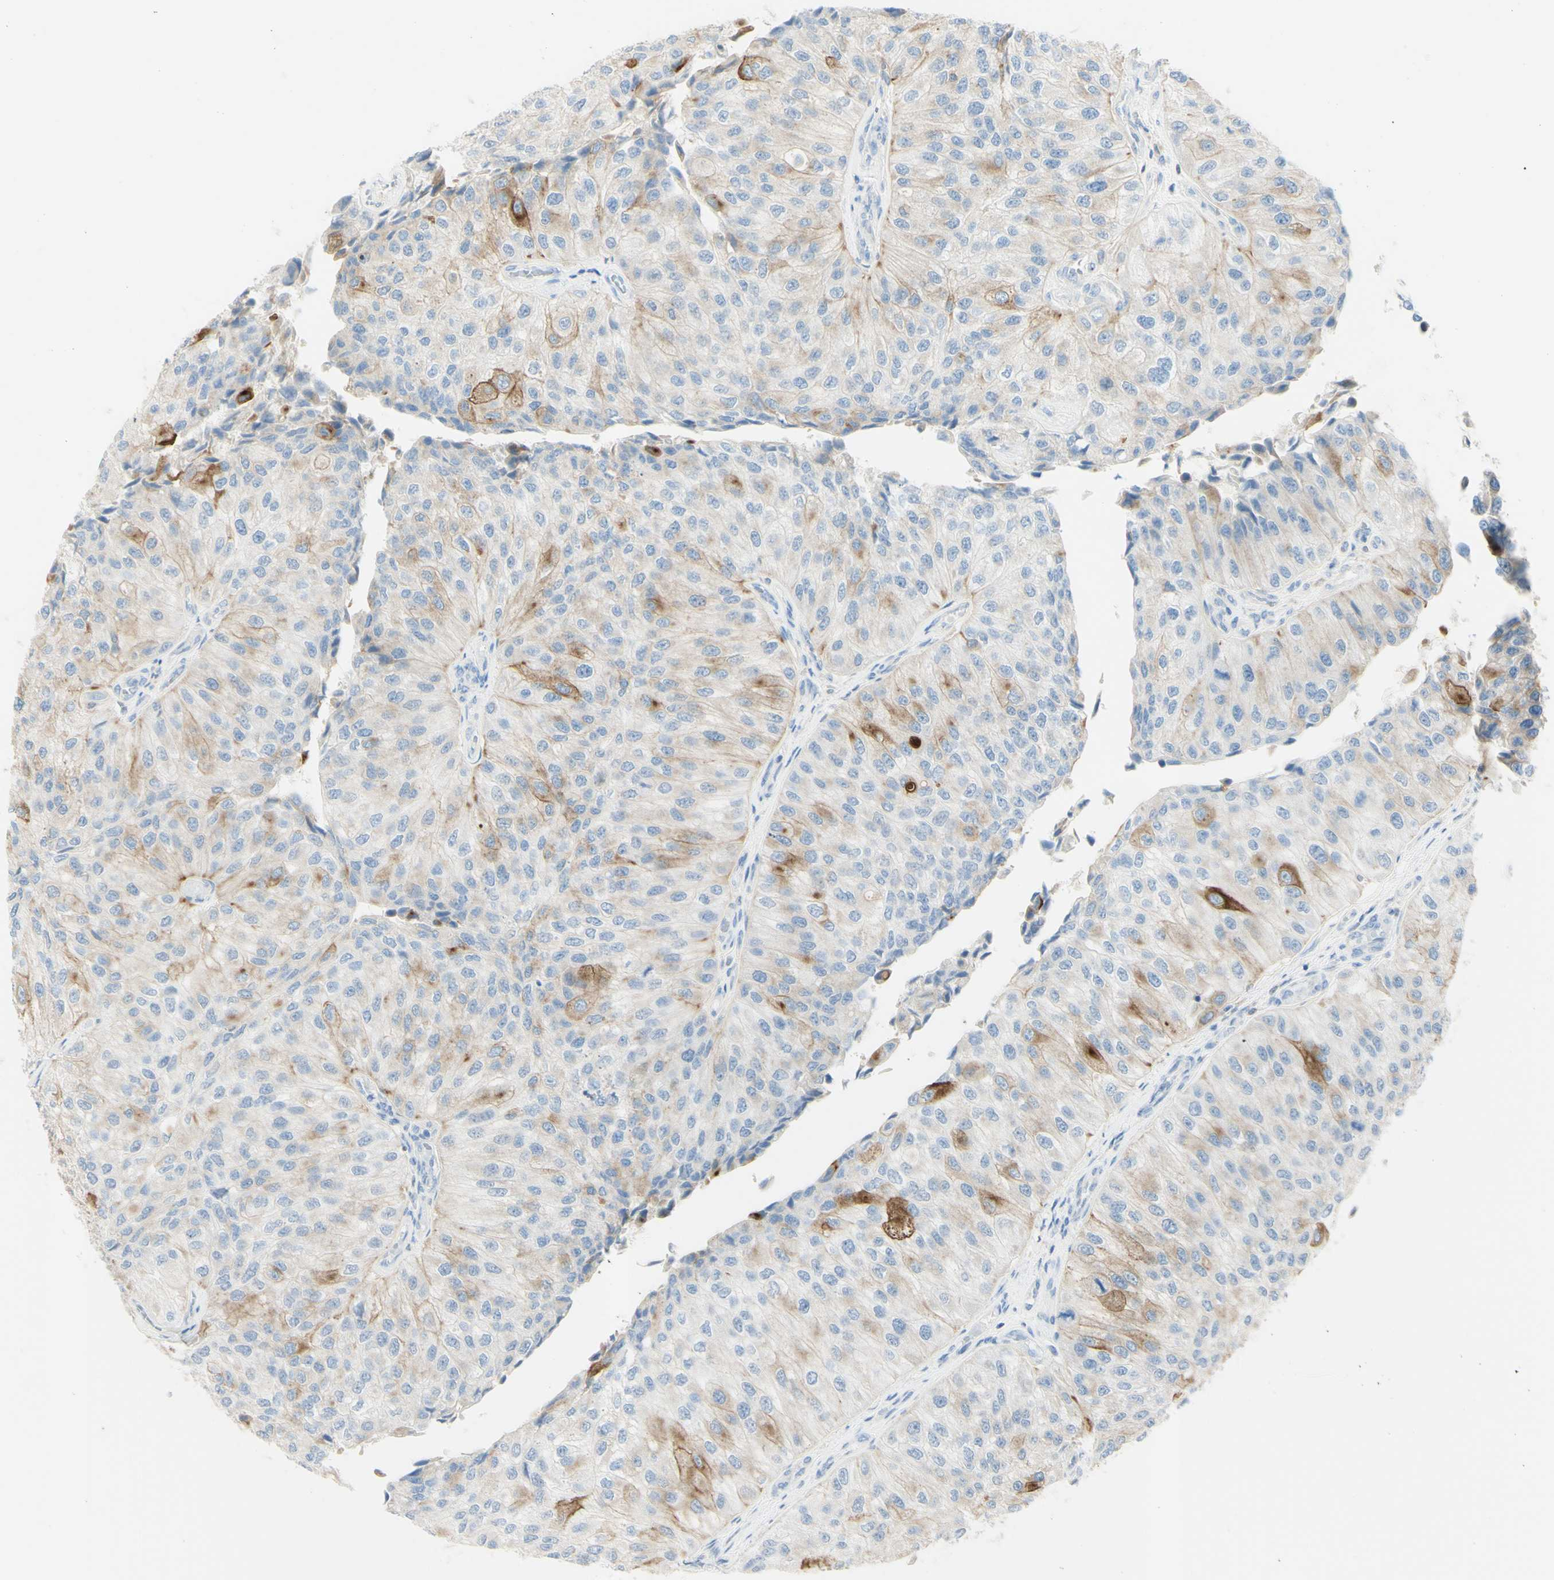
{"staining": {"intensity": "moderate", "quantity": "<25%", "location": "cytoplasmic/membranous"}, "tissue": "urothelial cancer", "cell_type": "Tumor cells", "image_type": "cancer", "snomed": [{"axis": "morphology", "description": "Urothelial carcinoma, High grade"}, {"axis": "topography", "description": "Kidney"}, {"axis": "topography", "description": "Urinary bladder"}], "caption": "A brown stain labels moderate cytoplasmic/membranous positivity of a protein in urothelial cancer tumor cells.", "gene": "TSPAN1", "patient": {"sex": "male", "age": 77}}